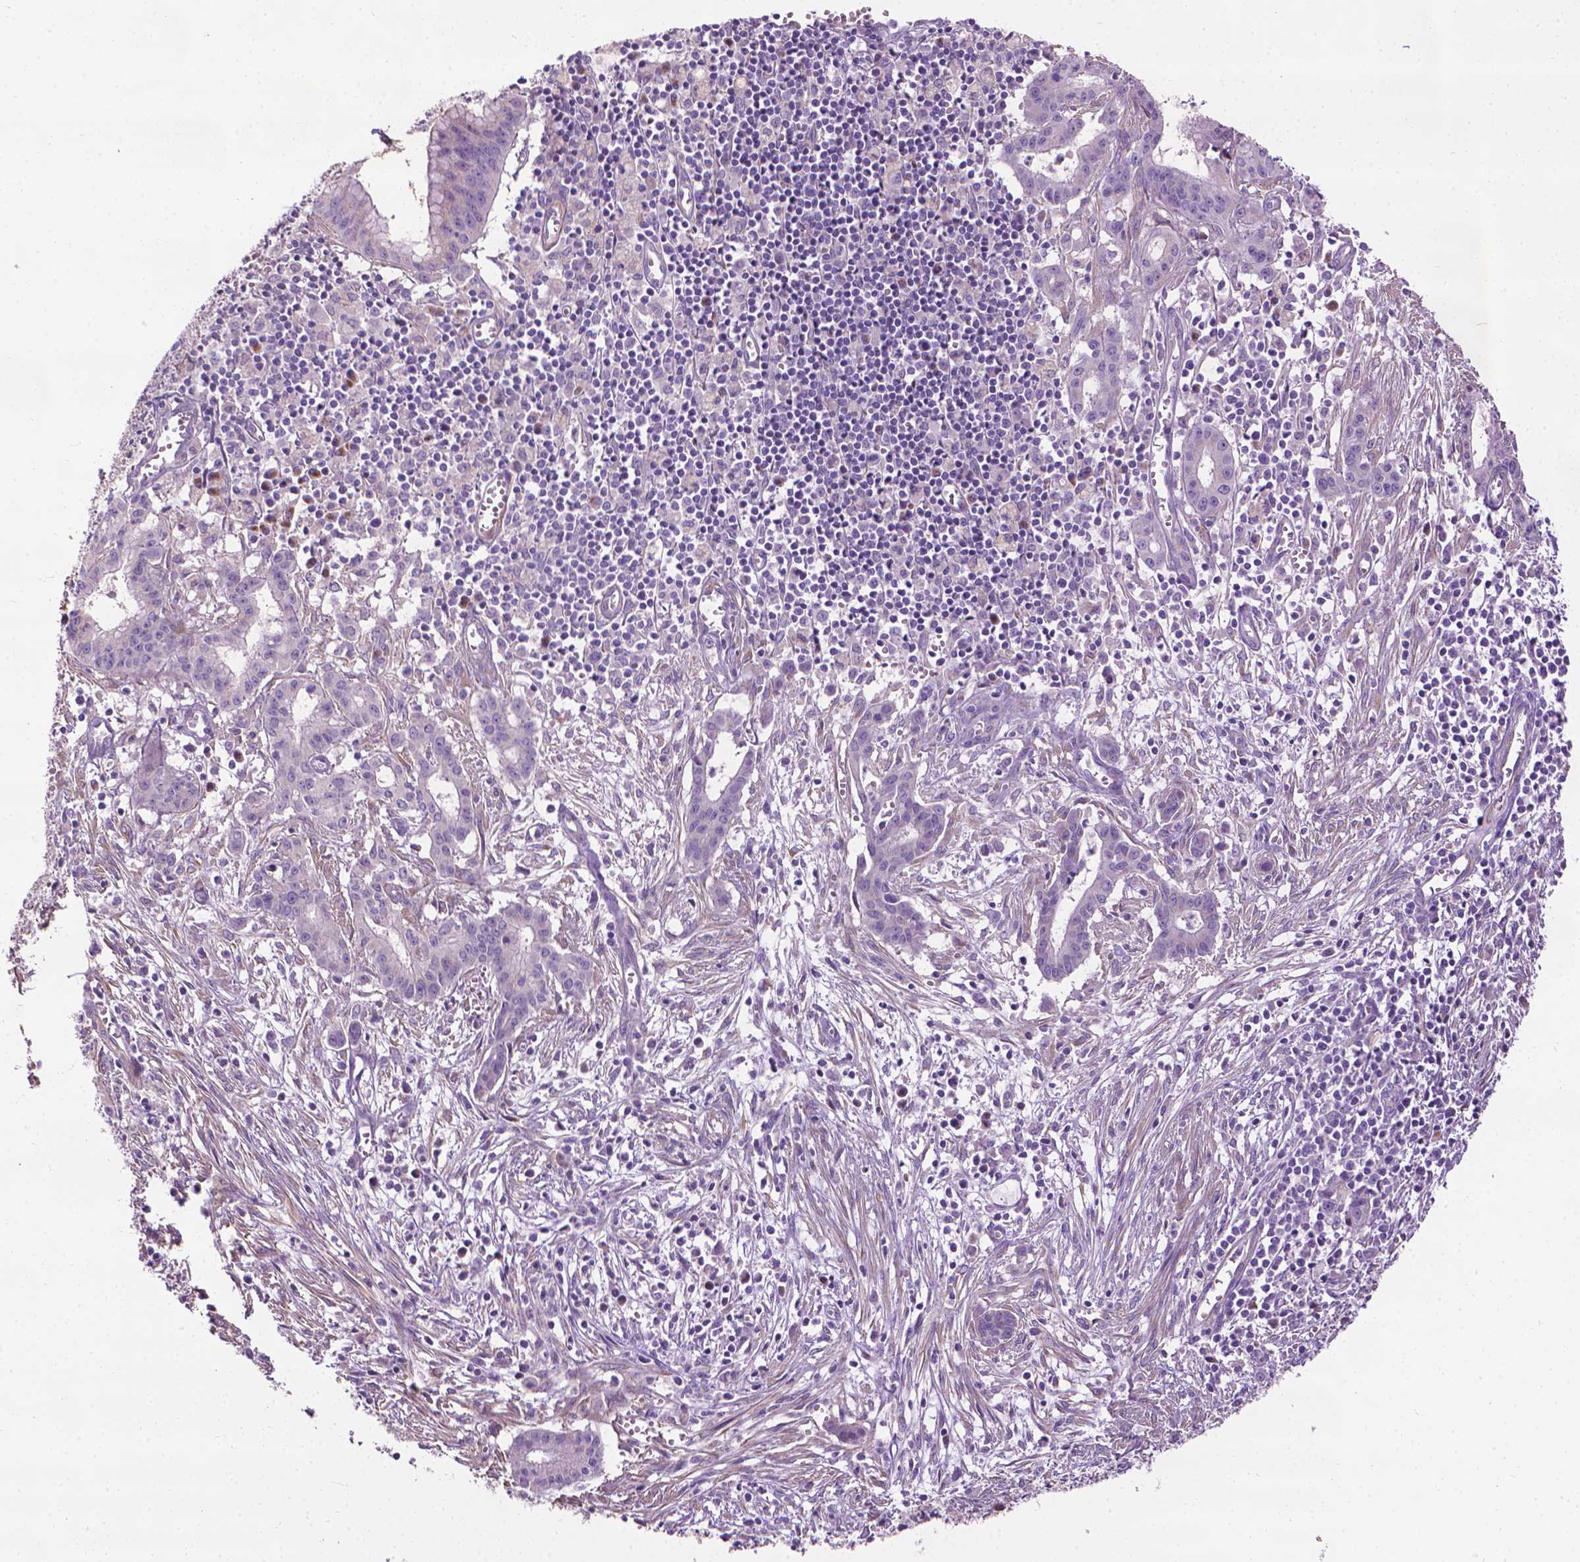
{"staining": {"intensity": "negative", "quantity": "none", "location": "none"}, "tissue": "pancreatic cancer", "cell_type": "Tumor cells", "image_type": "cancer", "snomed": [{"axis": "morphology", "description": "Adenocarcinoma, NOS"}, {"axis": "topography", "description": "Pancreas"}], "caption": "Immunohistochemical staining of human adenocarcinoma (pancreatic) demonstrates no significant positivity in tumor cells.", "gene": "AQP10", "patient": {"sex": "male", "age": 48}}